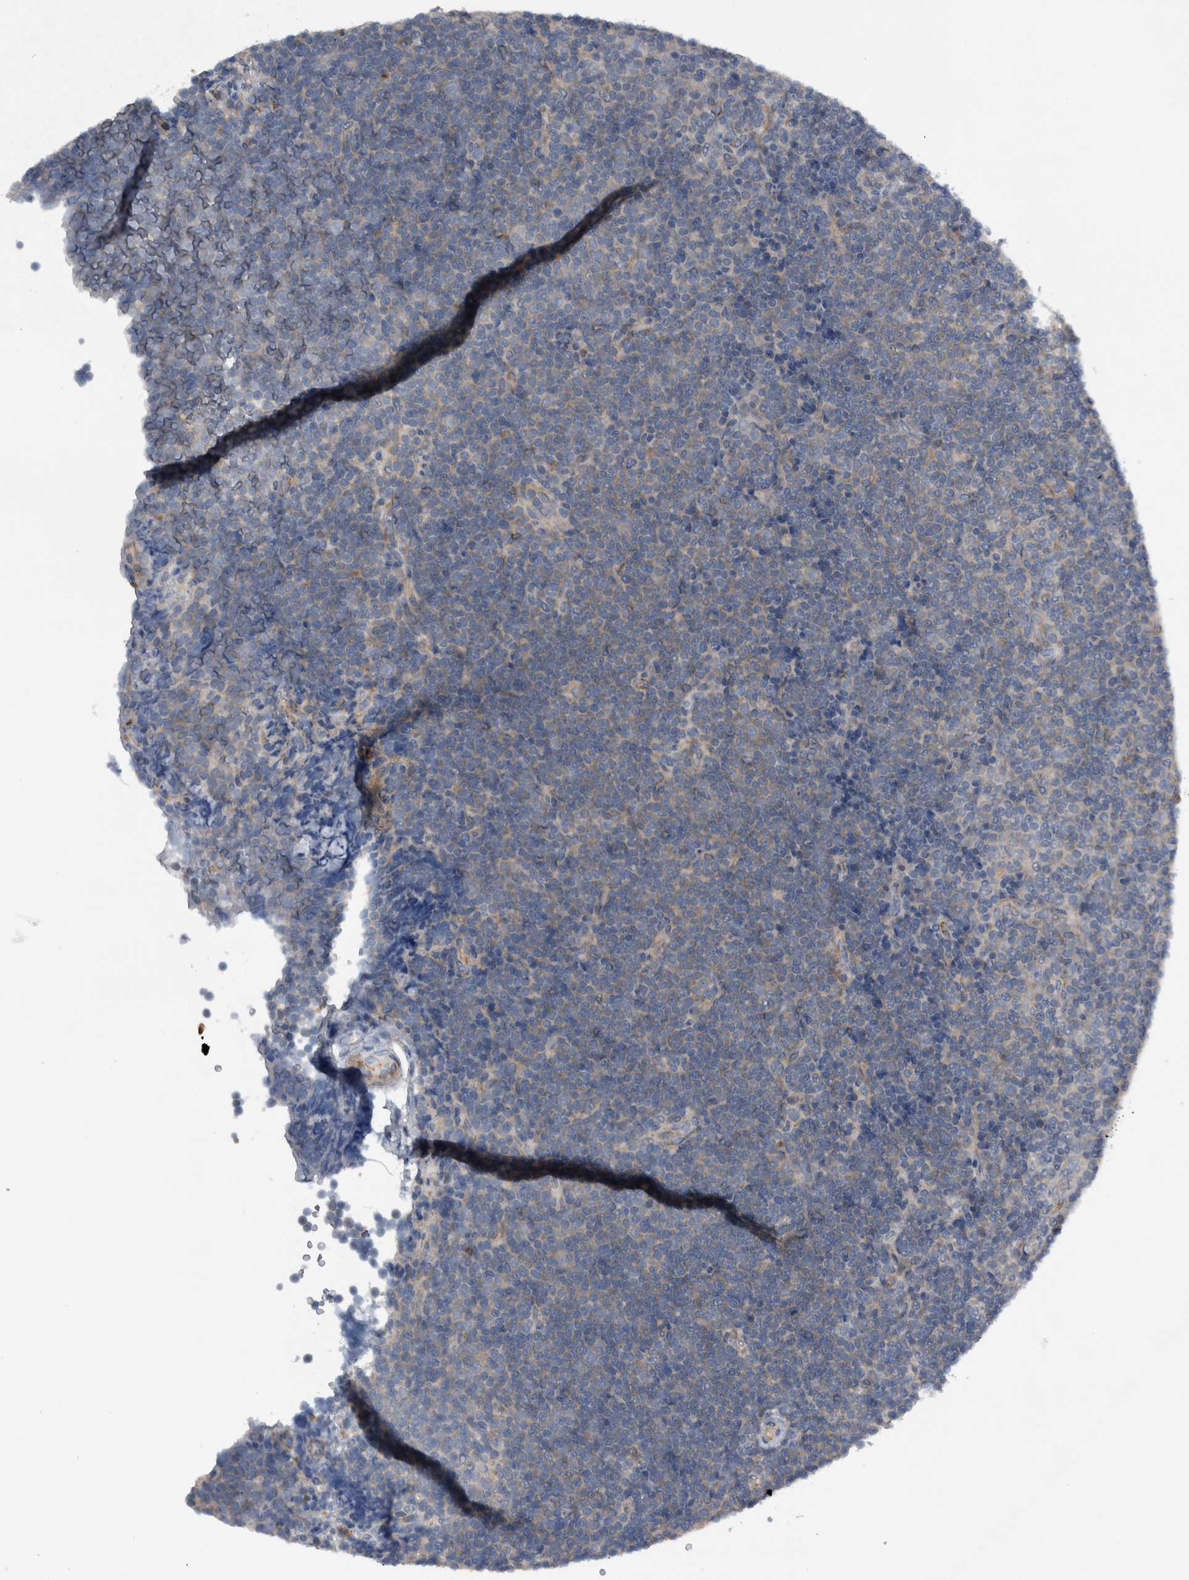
{"staining": {"intensity": "negative", "quantity": "none", "location": "none"}, "tissue": "lymphoma", "cell_type": "Tumor cells", "image_type": "cancer", "snomed": [{"axis": "morphology", "description": "Malignant lymphoma, non-Hodgkin's type, Low grade"}, {"axis": "topography", "description": "Lymph node"}], "caption": "Low-grade malignant lymphoma, non-Hodgkin's type was stained to show a protein in brown. There is no significant staining in tumor cells.", "gene": "NT5C2", "patient": {"sex": "female", "age": 67}}